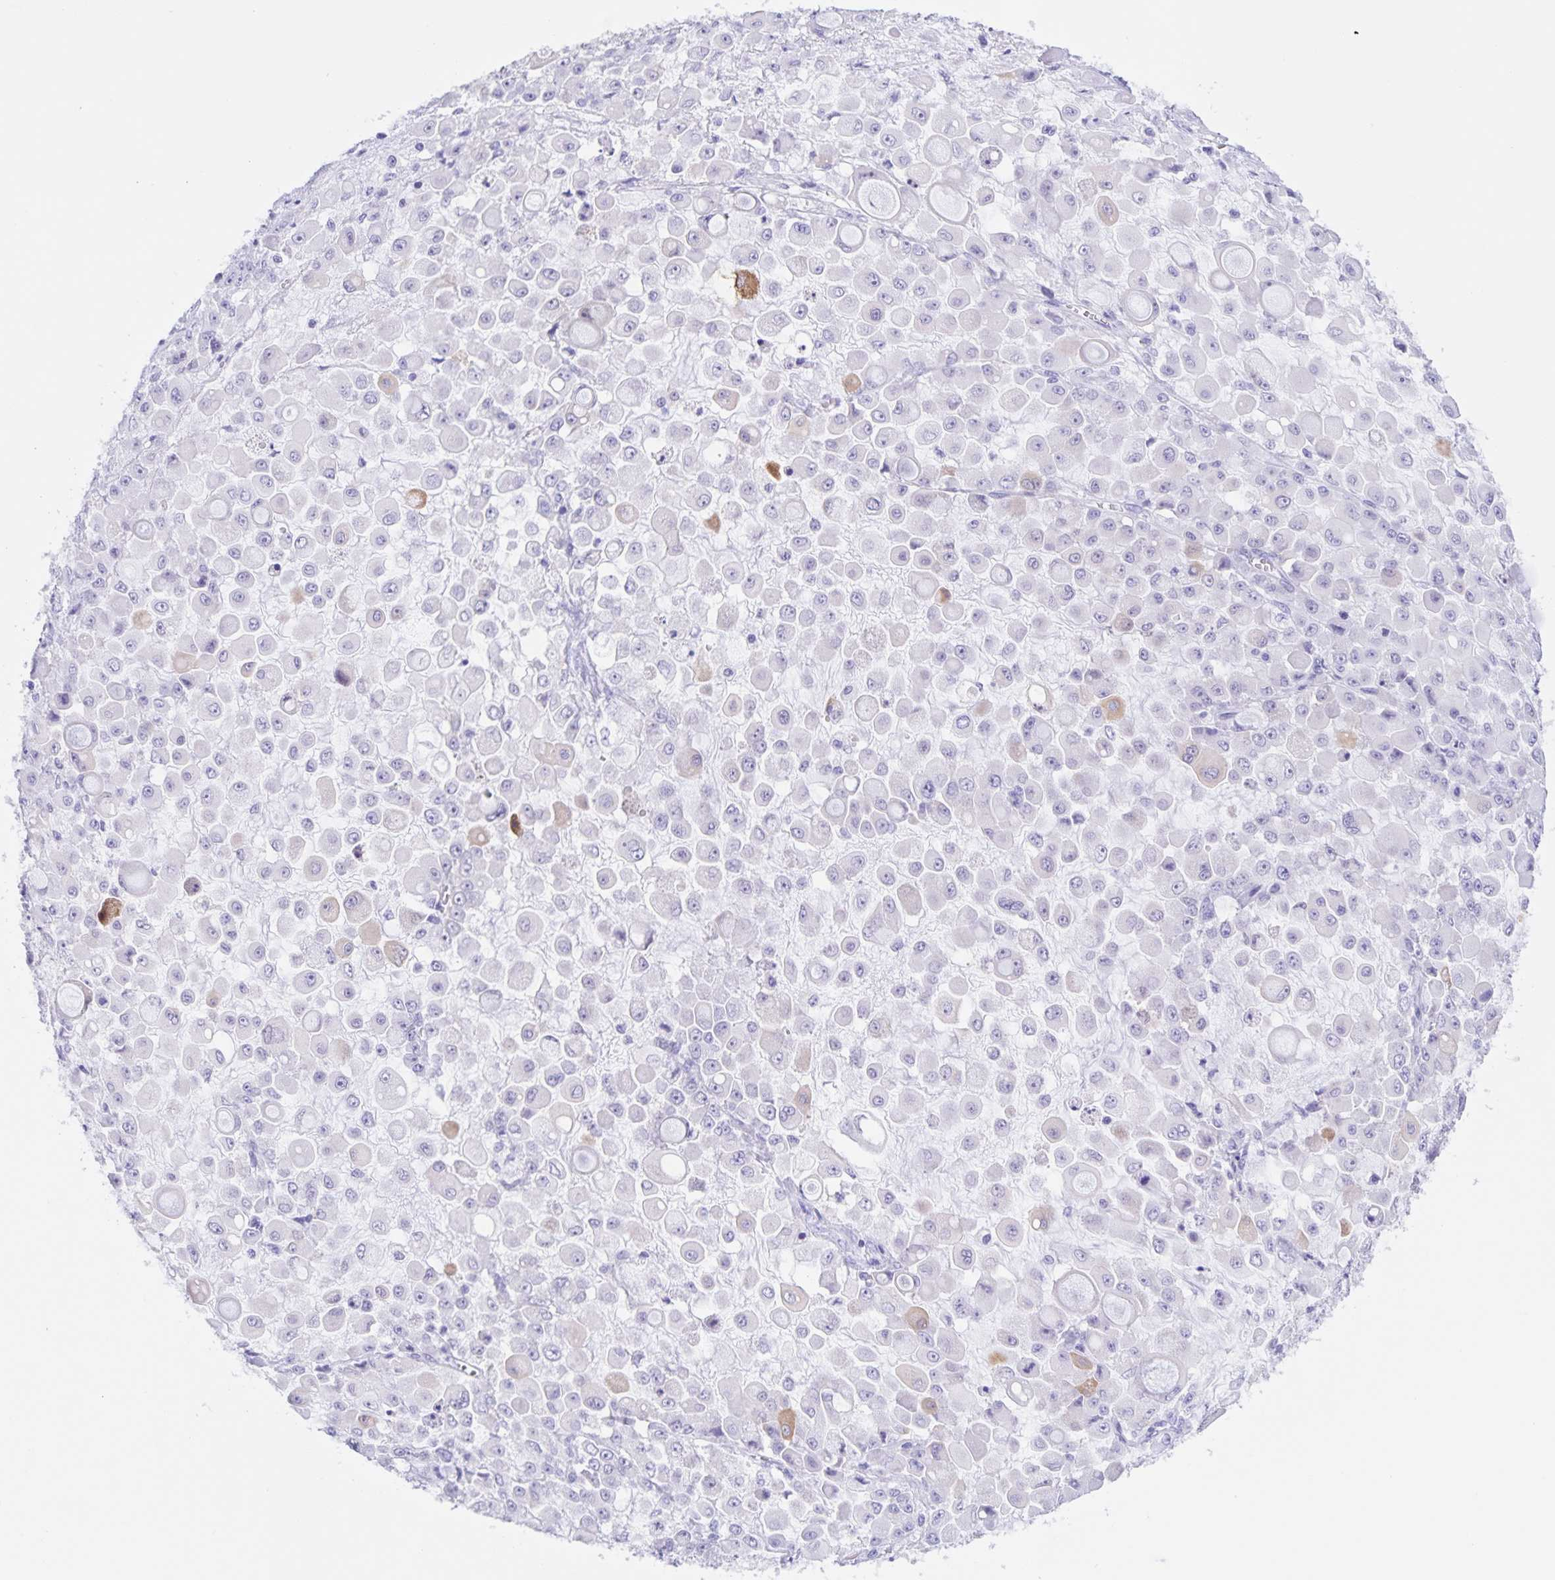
{"staining": {"intensity": "negative", "quantity": "none", "location": "none"}, "tissue": "stomach cancer", "cell_type": "Tumor cells", "image_type": "cancer", "snomed": [{"axis": "morphology", "description": "Adenocarcinoma, NOS"}, {"axis": "topography", "description": "Stomach"}], "caption": "The photomicrograph displays no significant positivity in tumor cells of stomach adenocarcinoma.", "gene": "TGIF2LX", "patient": {"sex": "female", "age": 76}}